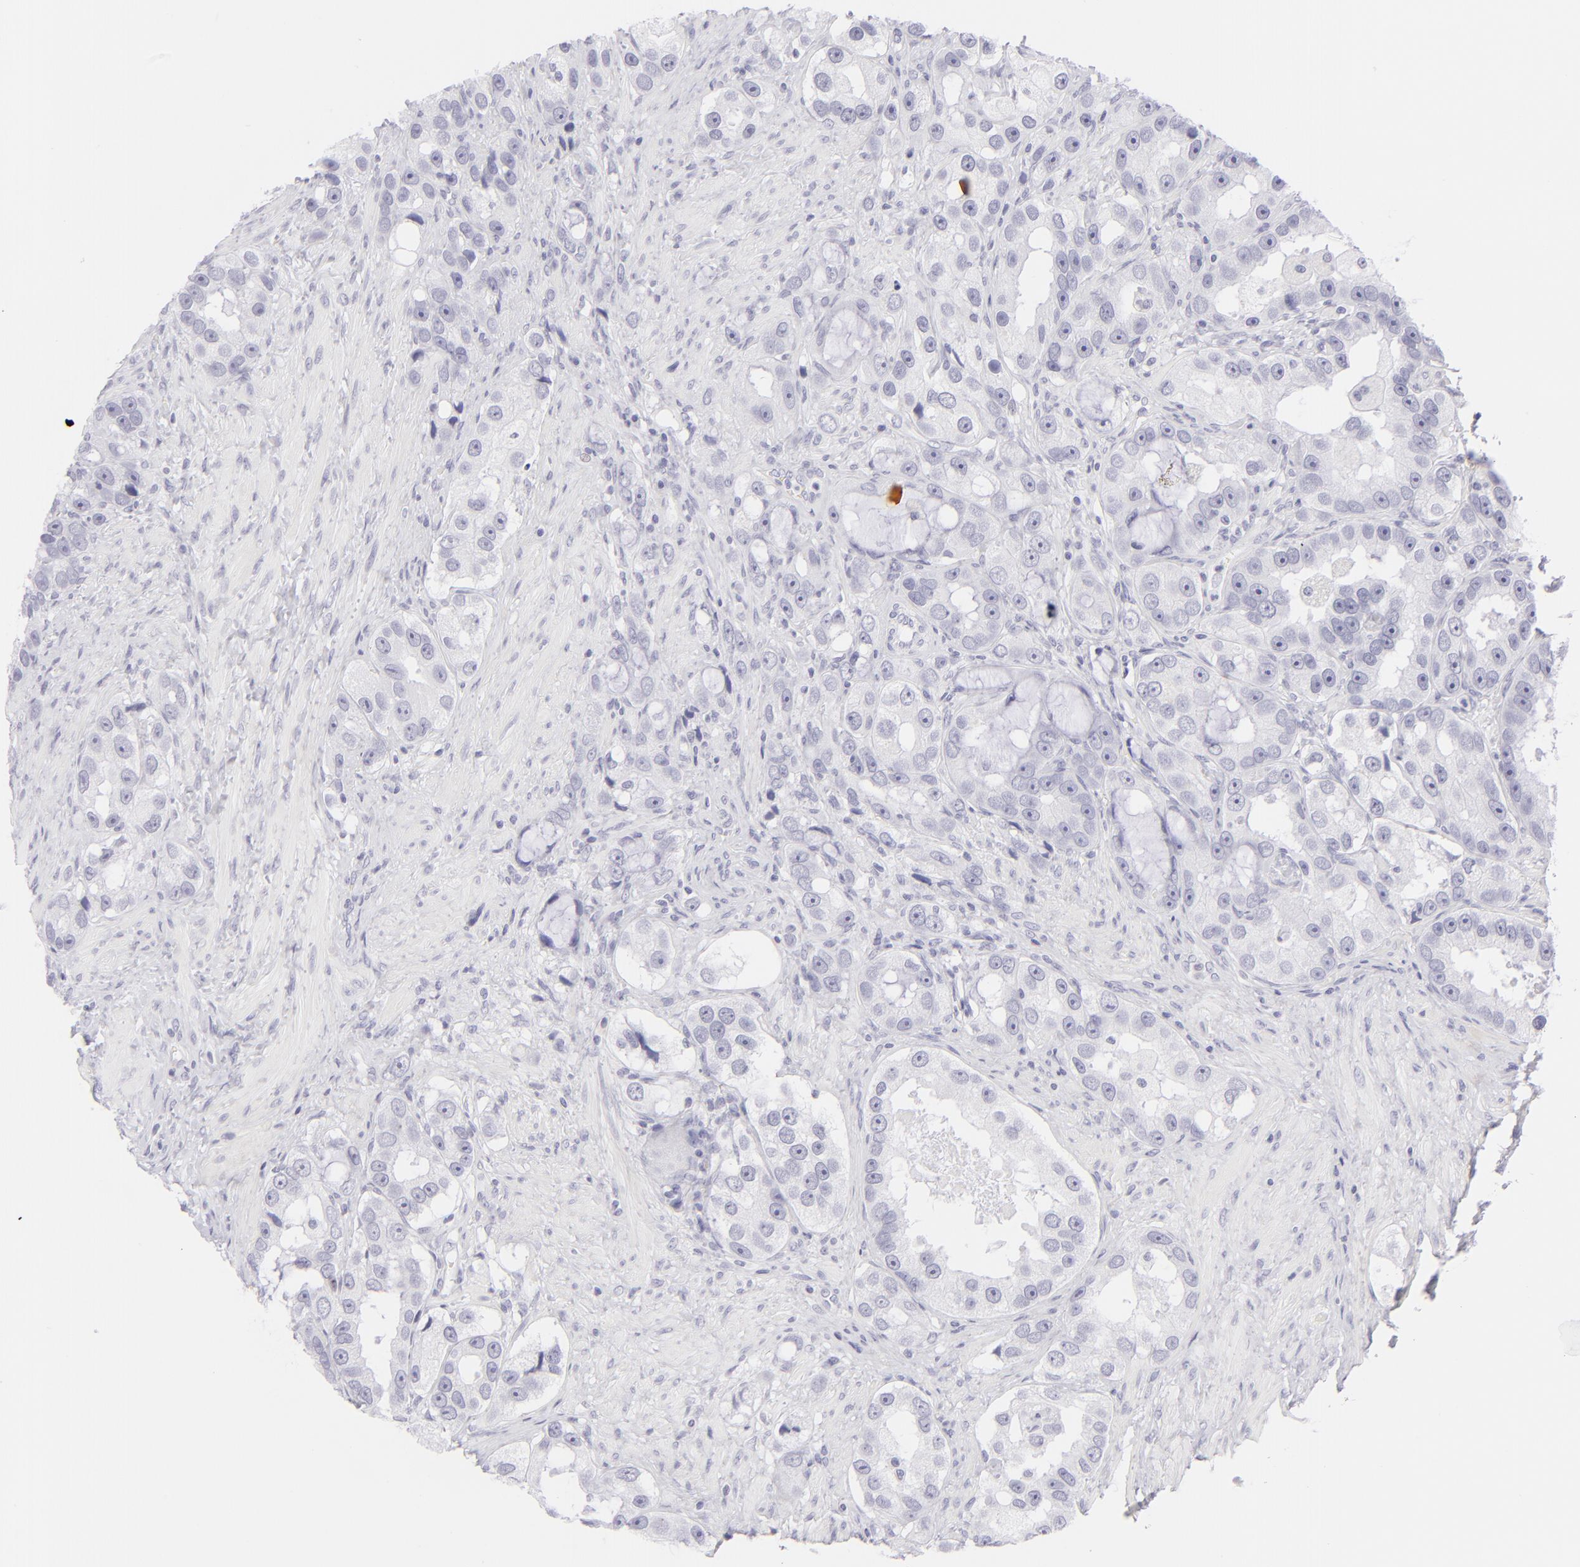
{"staining": {"intensity": "negative", "quantity": "none", "location": "none"}, "tissue": "prostate cancer", "cell_type": "Tumor cells", "image_type": "cancer", "snomed": [{"axis": "morphology", "description": "Adenocarcinoma, High grade"}, {"axis": "topography", "description": "Prostate"}], "caption": "This micrograph is of prostate high-grade adenocarcinoma stained with IHC to label a protein in brown with the nuclei are counter-stained blue. There is no expression in tumor cells.", "gene": "FCER2", "patient": {"sex": "male", "age": 63}}